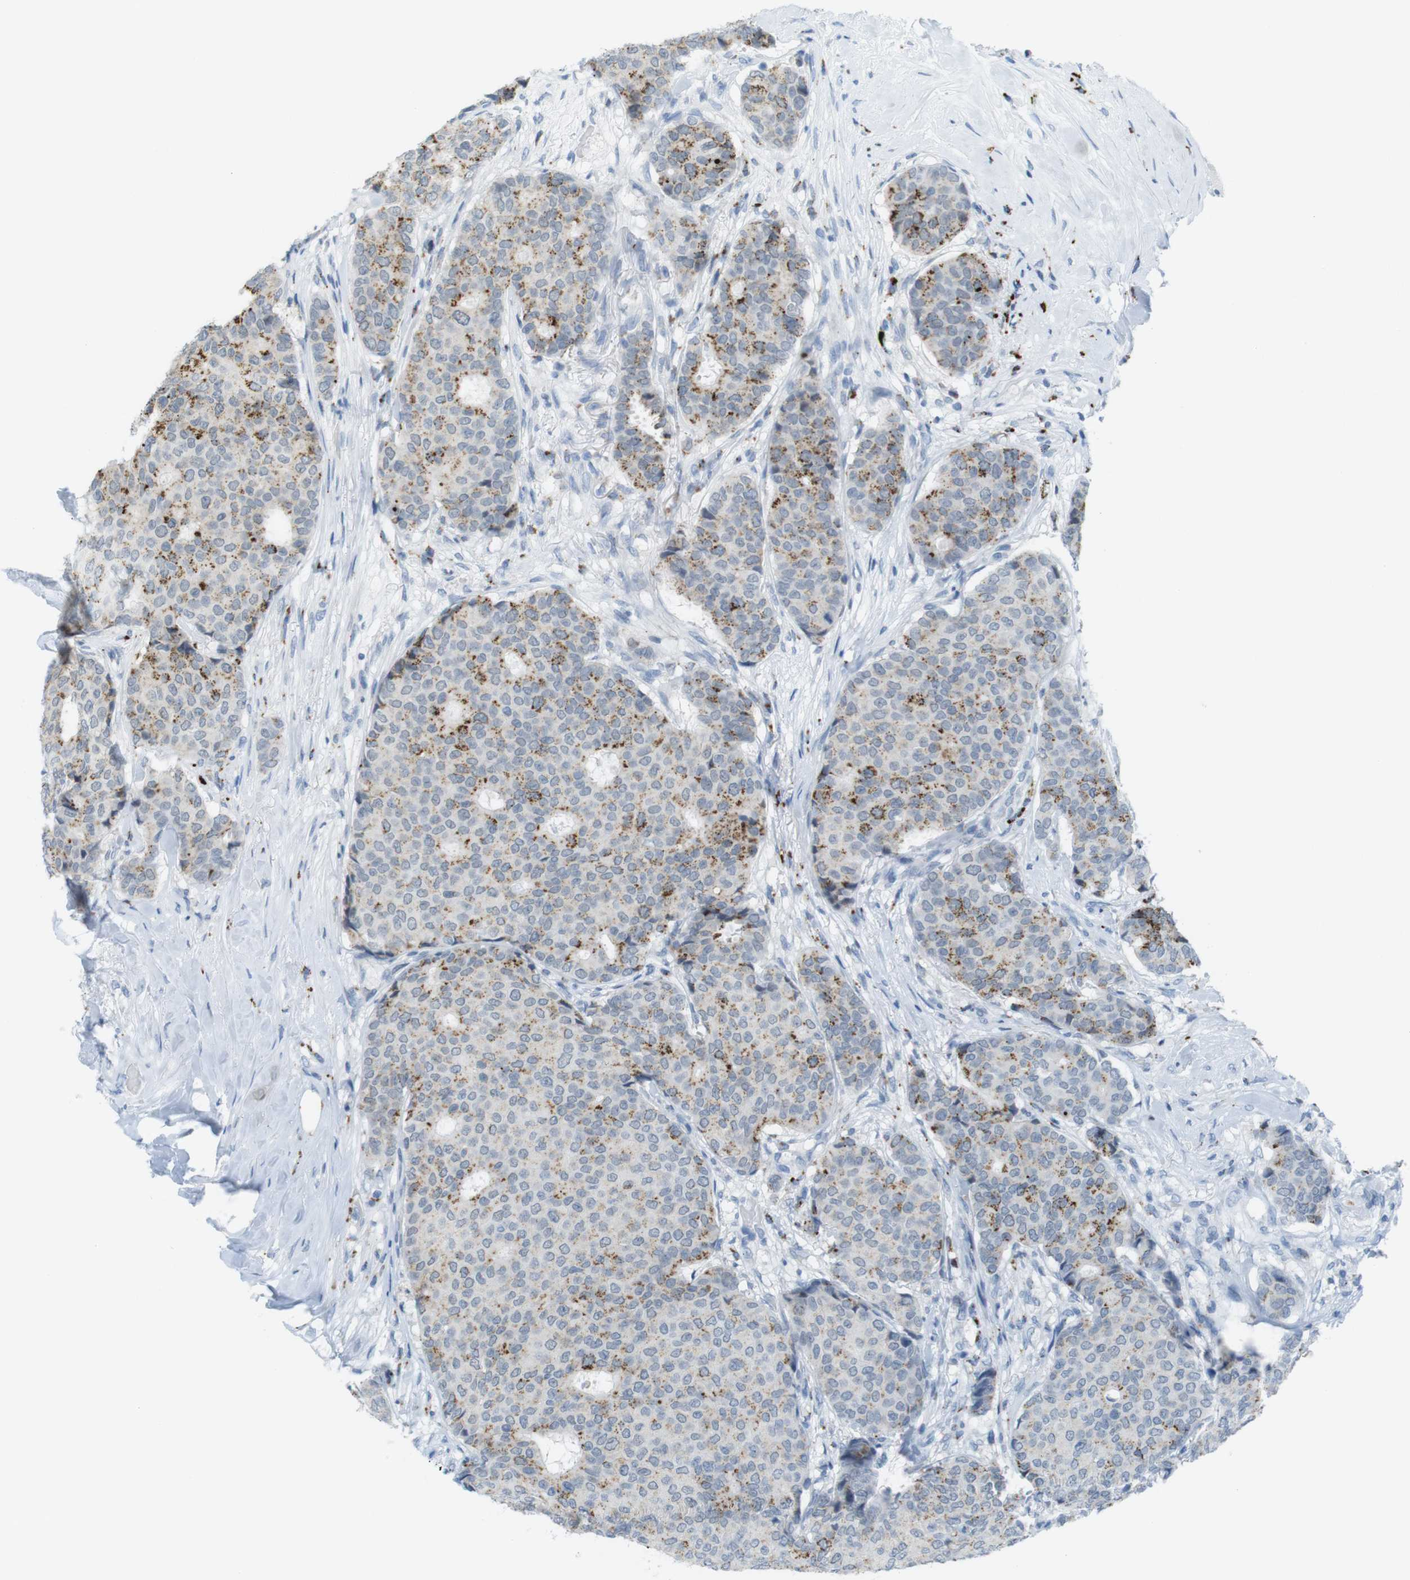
{"staining": {"intensity": "moderate", "quantity": "25%-75%", "location": "cytoplasmic/membranous"}, "tissue": "breast cancer", "cell_type": "Tumor cells", "image_type": "cancer", "snomed": [{"axis": "morphology", "description": "Duct carcinoma"}, {"axis": "topography", "description": "Breast"}], "caption": "Protein staining of breast infiltrating ductal carcinoma tissue exhibits moderate cytoplasmic/membranous expression in about 25%-75% of tumor cells.", "gene": "YIPF1", "patient": {"sex": "female", "age": 75}}